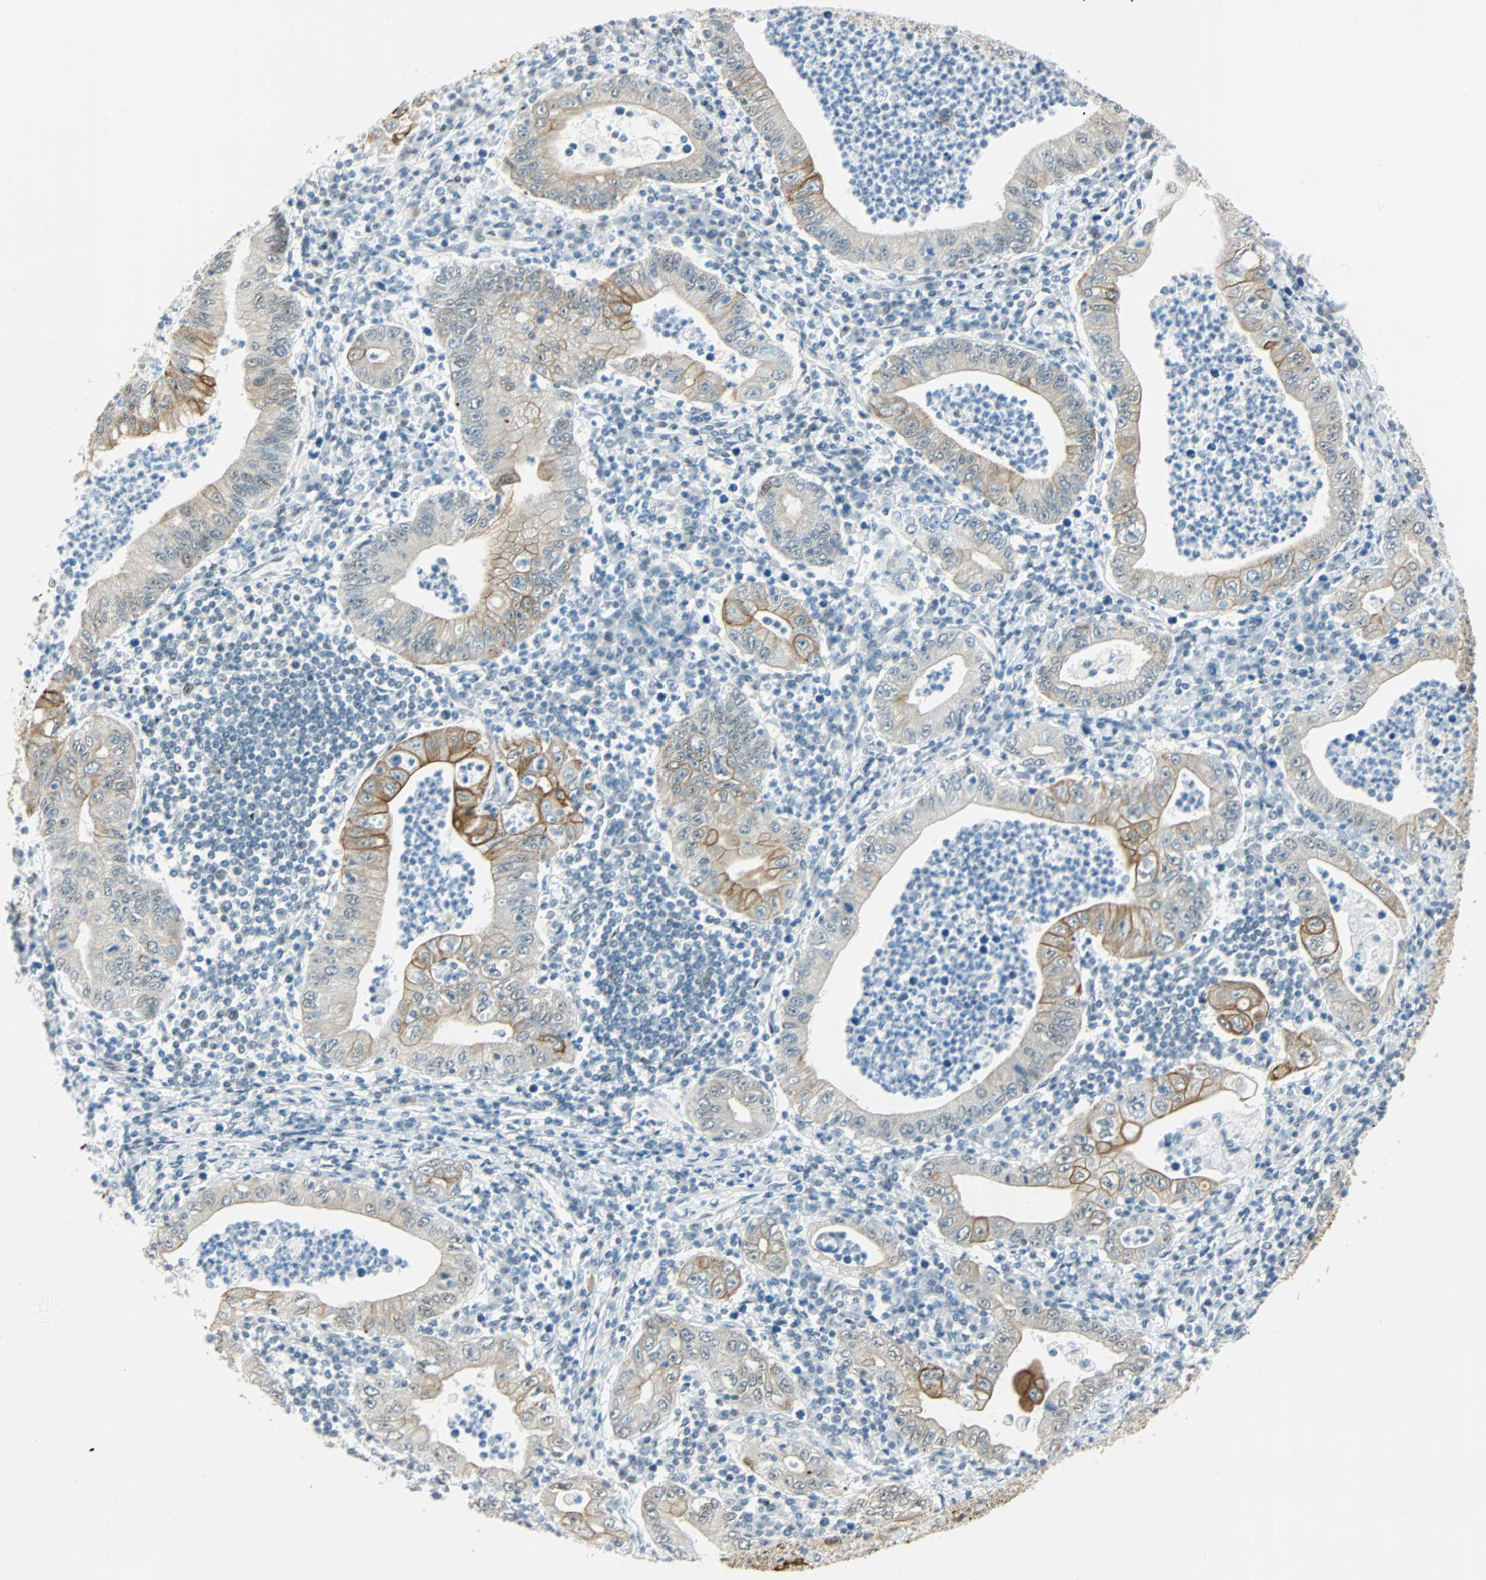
{"staining": {"intensity": "strong", "quantity": "<25%", "location": "cytoplasmic/membranous"}, "tissue": "stomach cancer", "cell_type": "Tumor cells", "image_type": "cancer", "snomed": [{"axis": "morphology", "description": "Normal tissue, NOS"}, {"axis": "morphology", "description": "Adenocarcinoma, NOS"}, {"axis": "topography", "description": "Esophagus"}, {"axis": "topography", "description": "Stomach, upper"}, {"axis": "topography", "description": "Peripheral nerve tissue"}], "caption": "This micrograph shows stomach cancer (adenocarcinoma) stained with immunohistochemistry to label a protein in brown. The cytoplasmic/membranous of tumor cells show strong positivity for the protein. Nuclei are counter-stained blue.", "gene": "NELFE", "patient": {"sex": "male", "age": 62}}